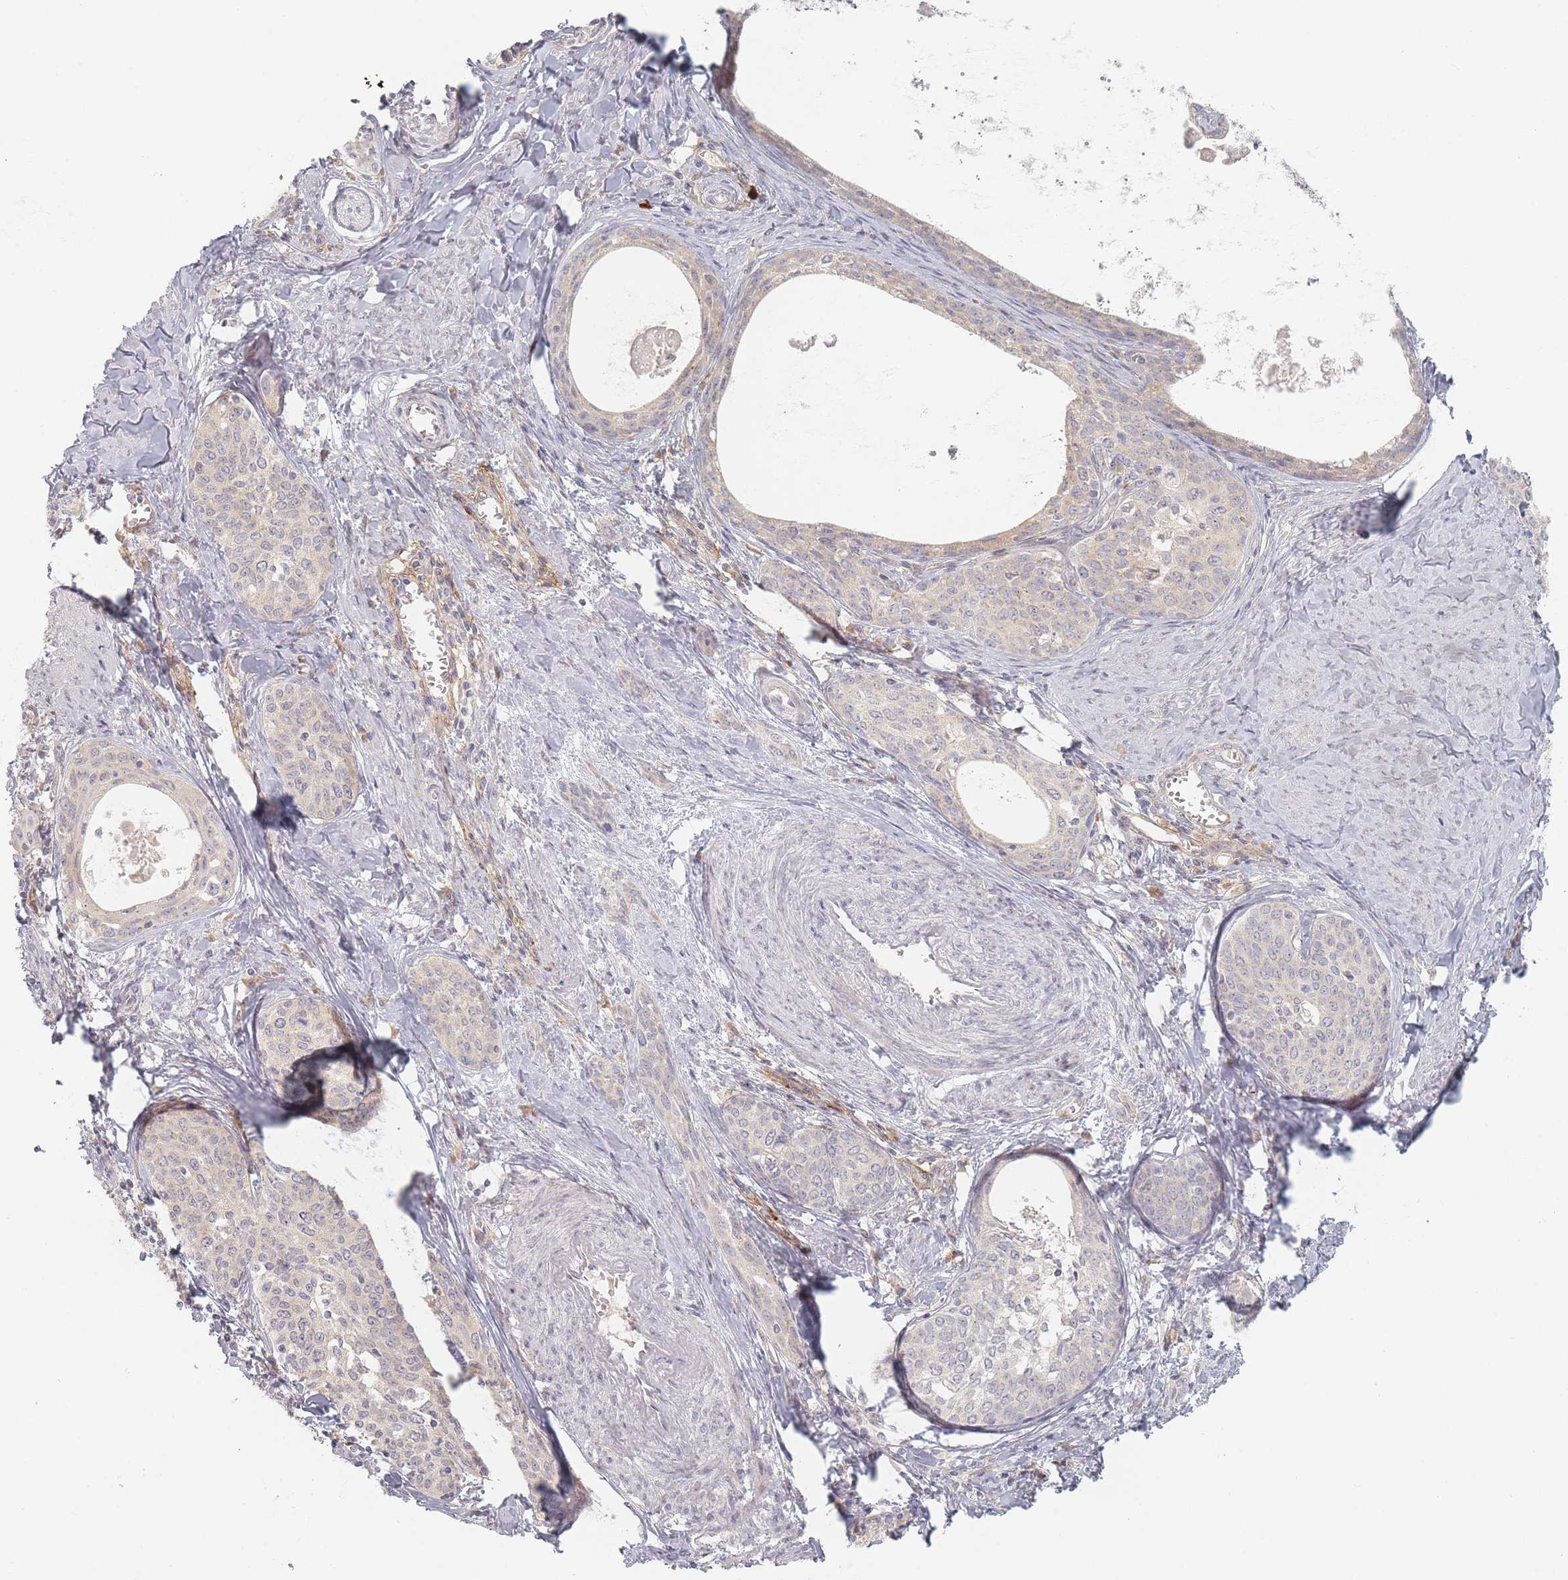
{"staining": {"intensity": "negative", "quantity": "none", "location": "none"}, "tissue": "cervical cancer", "cell_type": "Tumor cells", "image_type": "cancer", "snomed": [{"axis": "morphology", "description": "Squamous cell carcinoma, NOS"}, {"axis": "morphology", "description": "Adenocarcinoma, NOS"}, {"axis": "topography", "description": "Cervix"}], "caption": "The photomicrograph shows no staining of tumor cells in cervical cancer (squamous cell carcinoma).", "gene": "ZKSCAN7", "patient": {"sex": "female", "age": 52}}